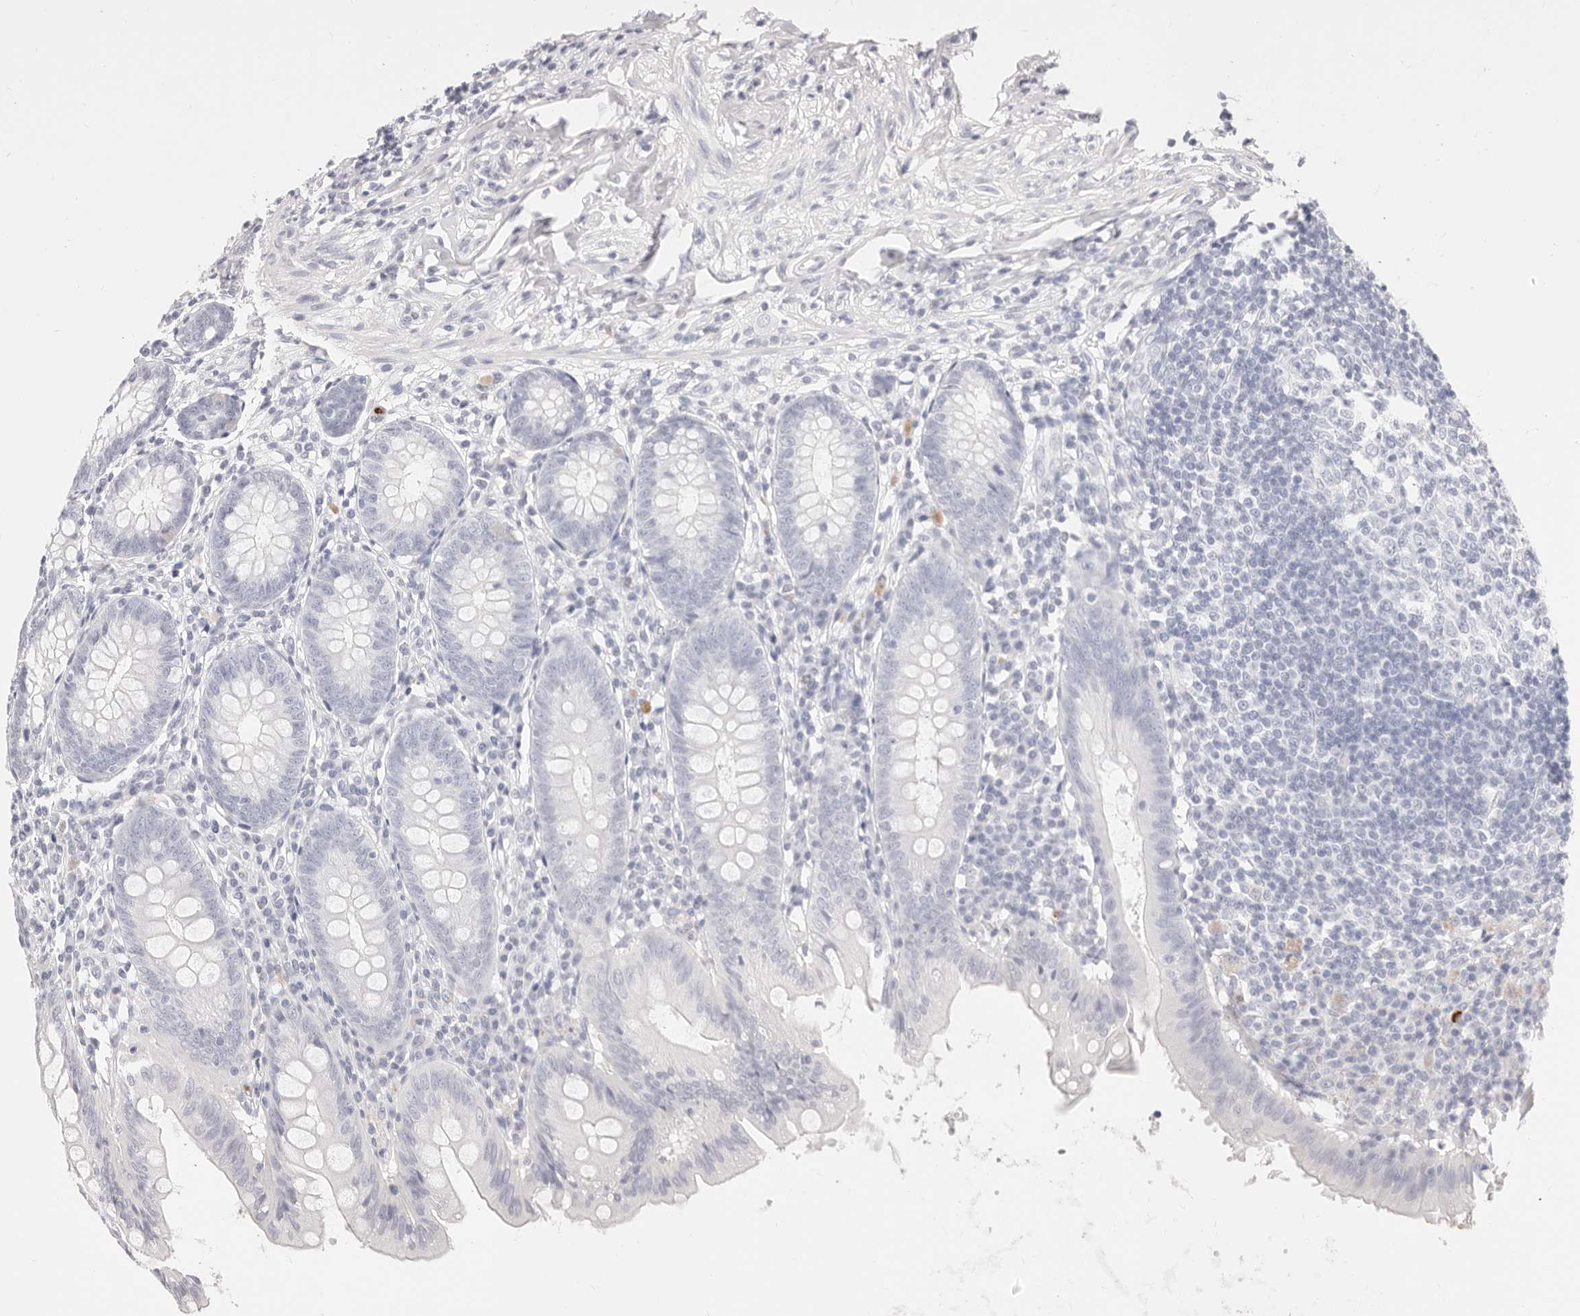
{"staining": {"intensity": "negative", "quantity": "none", "location": "none"}, "tissue": "appendix", "cell_type": "Glandular cells", "image_type": "normal", "snomed": [{"axis": "morphology", "description": "Normal tissue, NOS"}, {"axis": "topography", "description": "Appendix"}], "caption": "The image demonstrates no significant positivity in glandular cells of appendix.", "gene": "CAMP", "patient": {"sex": "female", "age": 54}}